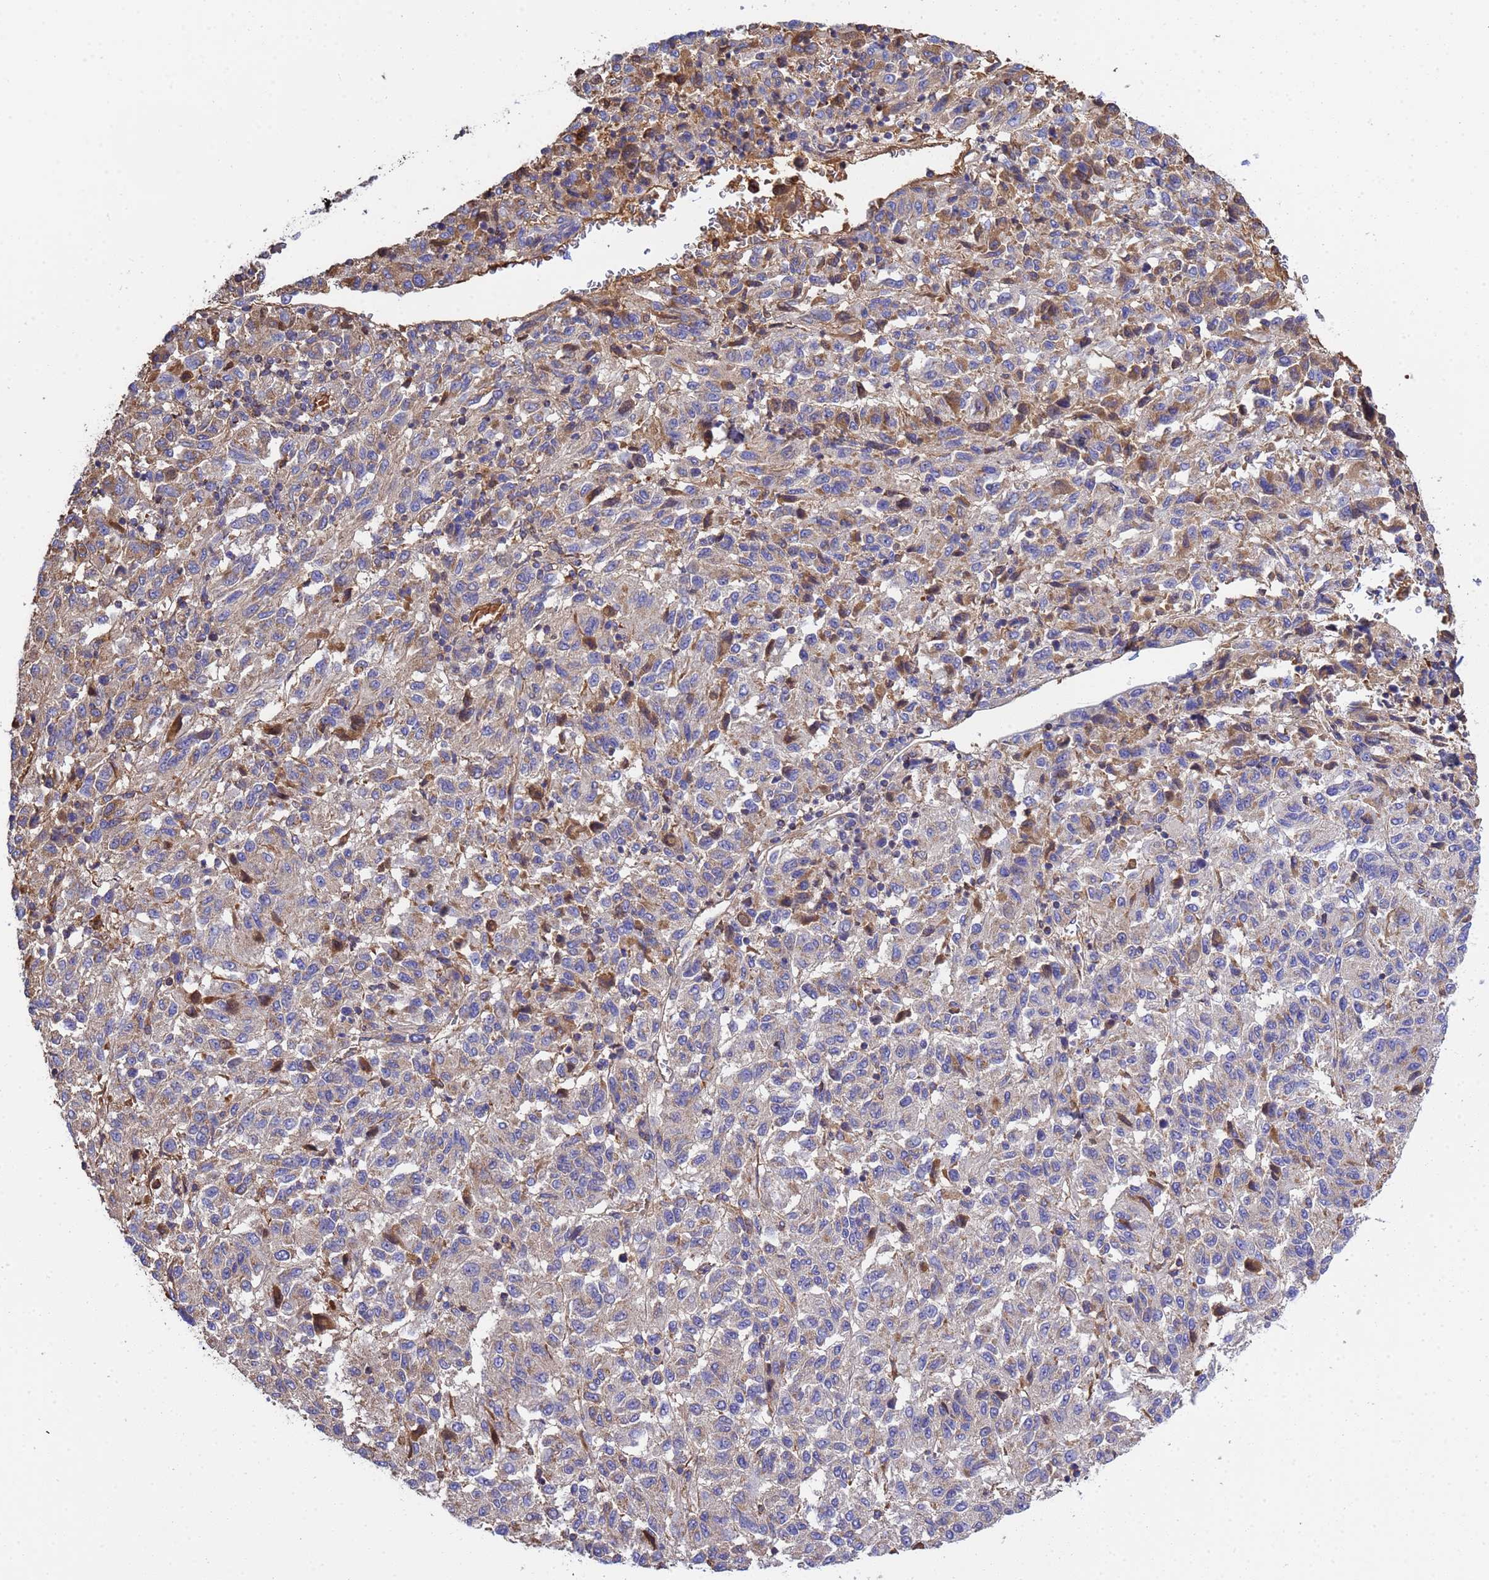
{"staining": {"intensity": "negative", "quantity": "none", "location": "none"}, "tissue": "melanoma", "cell_type": "Tumor cells", "image_type": "cancer", "snomed": [{"axis": "morphology", "description": "Malignant melanoma, Metastatic site"}, {"axis": "topography", "description": "Lung"}], "caption": "This photomicrograph is of melanoma stained with IHC to label a protein in brown with the nuclei are counter-stained blue. There is no expression in tumor cells.", "gene": "GLUD1", "patient": {"sex": "male", "age": 64}}